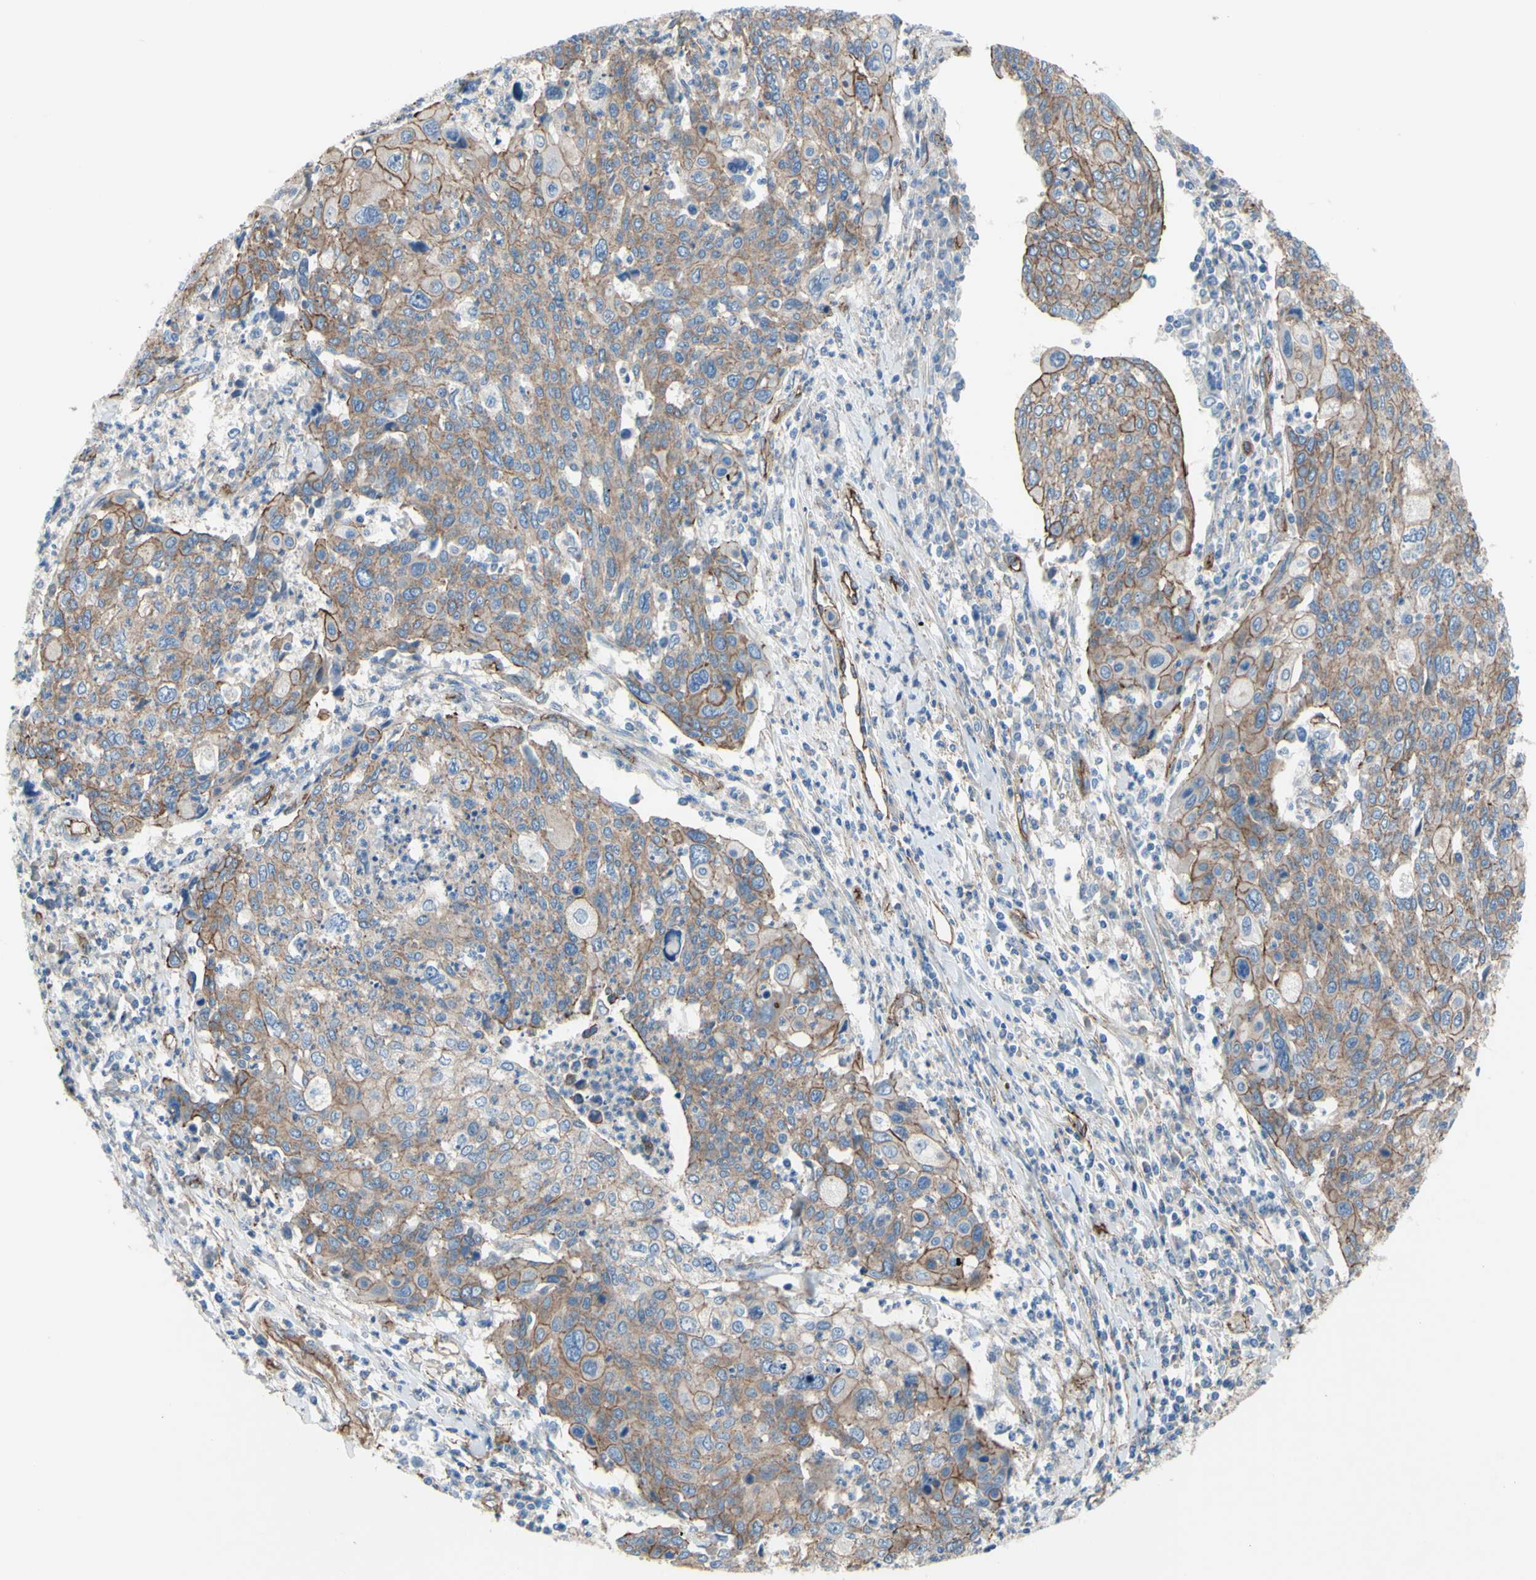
{"staining": {"intensity": "moderate", "quantity": ">75%", "location": "cytoplasmic/membranous"}, "tissue": "cervical cancer", "cell_type": "Tumor cells", "image_type": "cancer", "snomed": [{"axis": "morphology", "description": "Squamous cell carcinoma, NOS"}, {"axis": "topography", "description": "Cervix"}], "caption": "An immunohistochemistry (IHC) micrograph of neoplastic tissue is shown. Protein staining in brown shows moderate cytoplasmic/membranous positivity in cervical squamous cell carcinoma within tumor cells.", "gene": "TPBG", "patient": {"sex": "female", "age": 40}}